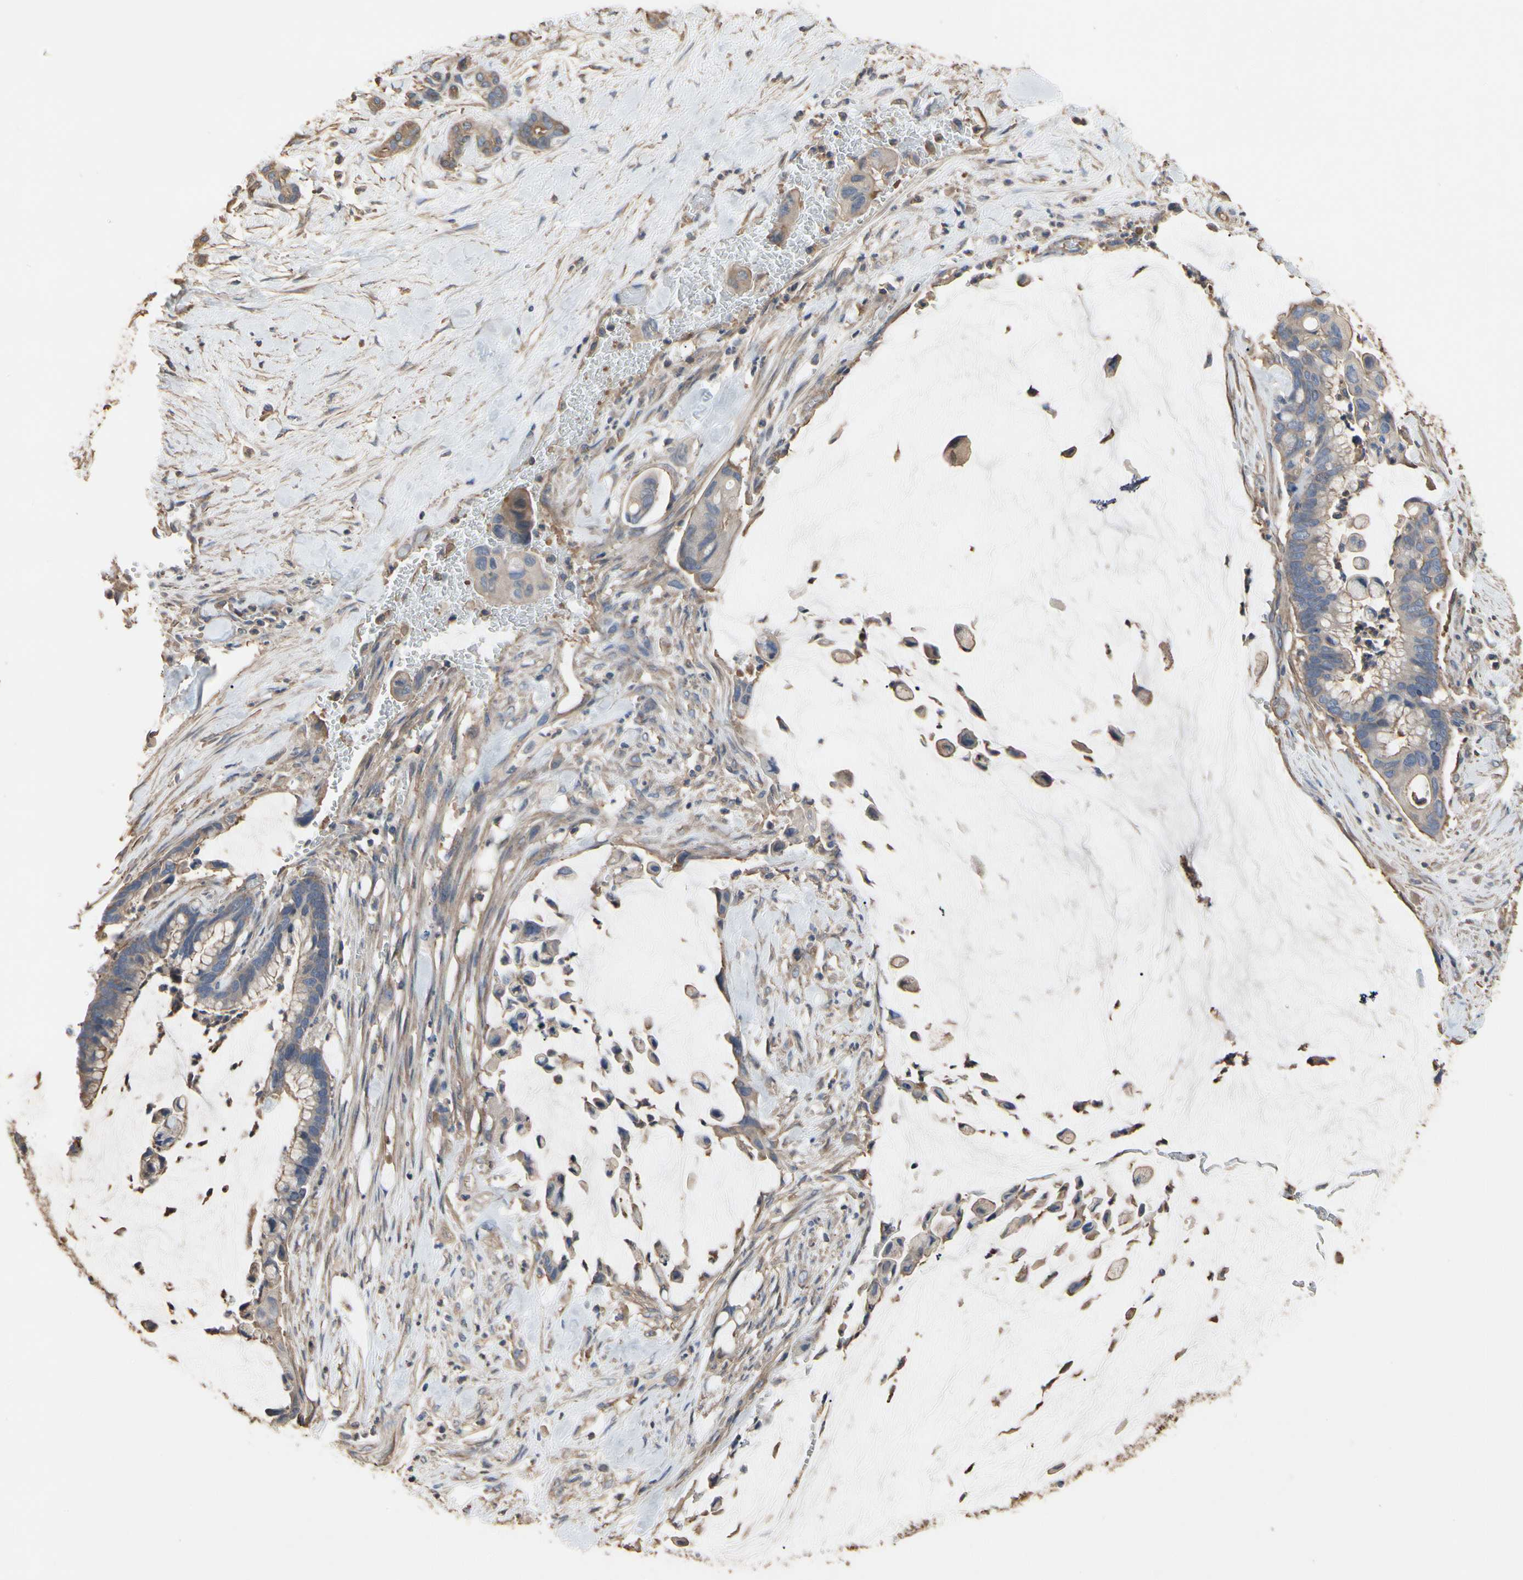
{"staining": {"intensity": "weak", "quantity": "25%-75%", "location": "cytoplasmic/membranous"}, "tissue": "pancreatic cancer", "cell_type": "Tumor cells", "image_type": "cancer", "snomed": [{"axis": "morphology", "description": "Adenocarcinoma, NOS"}, {"axis": "topography", "description": "Pancreas"}], "caption": "Immunohistochemistry of human pancreatic cancer displays low levels of weak cytoplasmic/membranous positivity in approximately 25%-75% of tumor cells.", "gene": "PDZK1", "patient": {"sex": "male", "age": 41}}